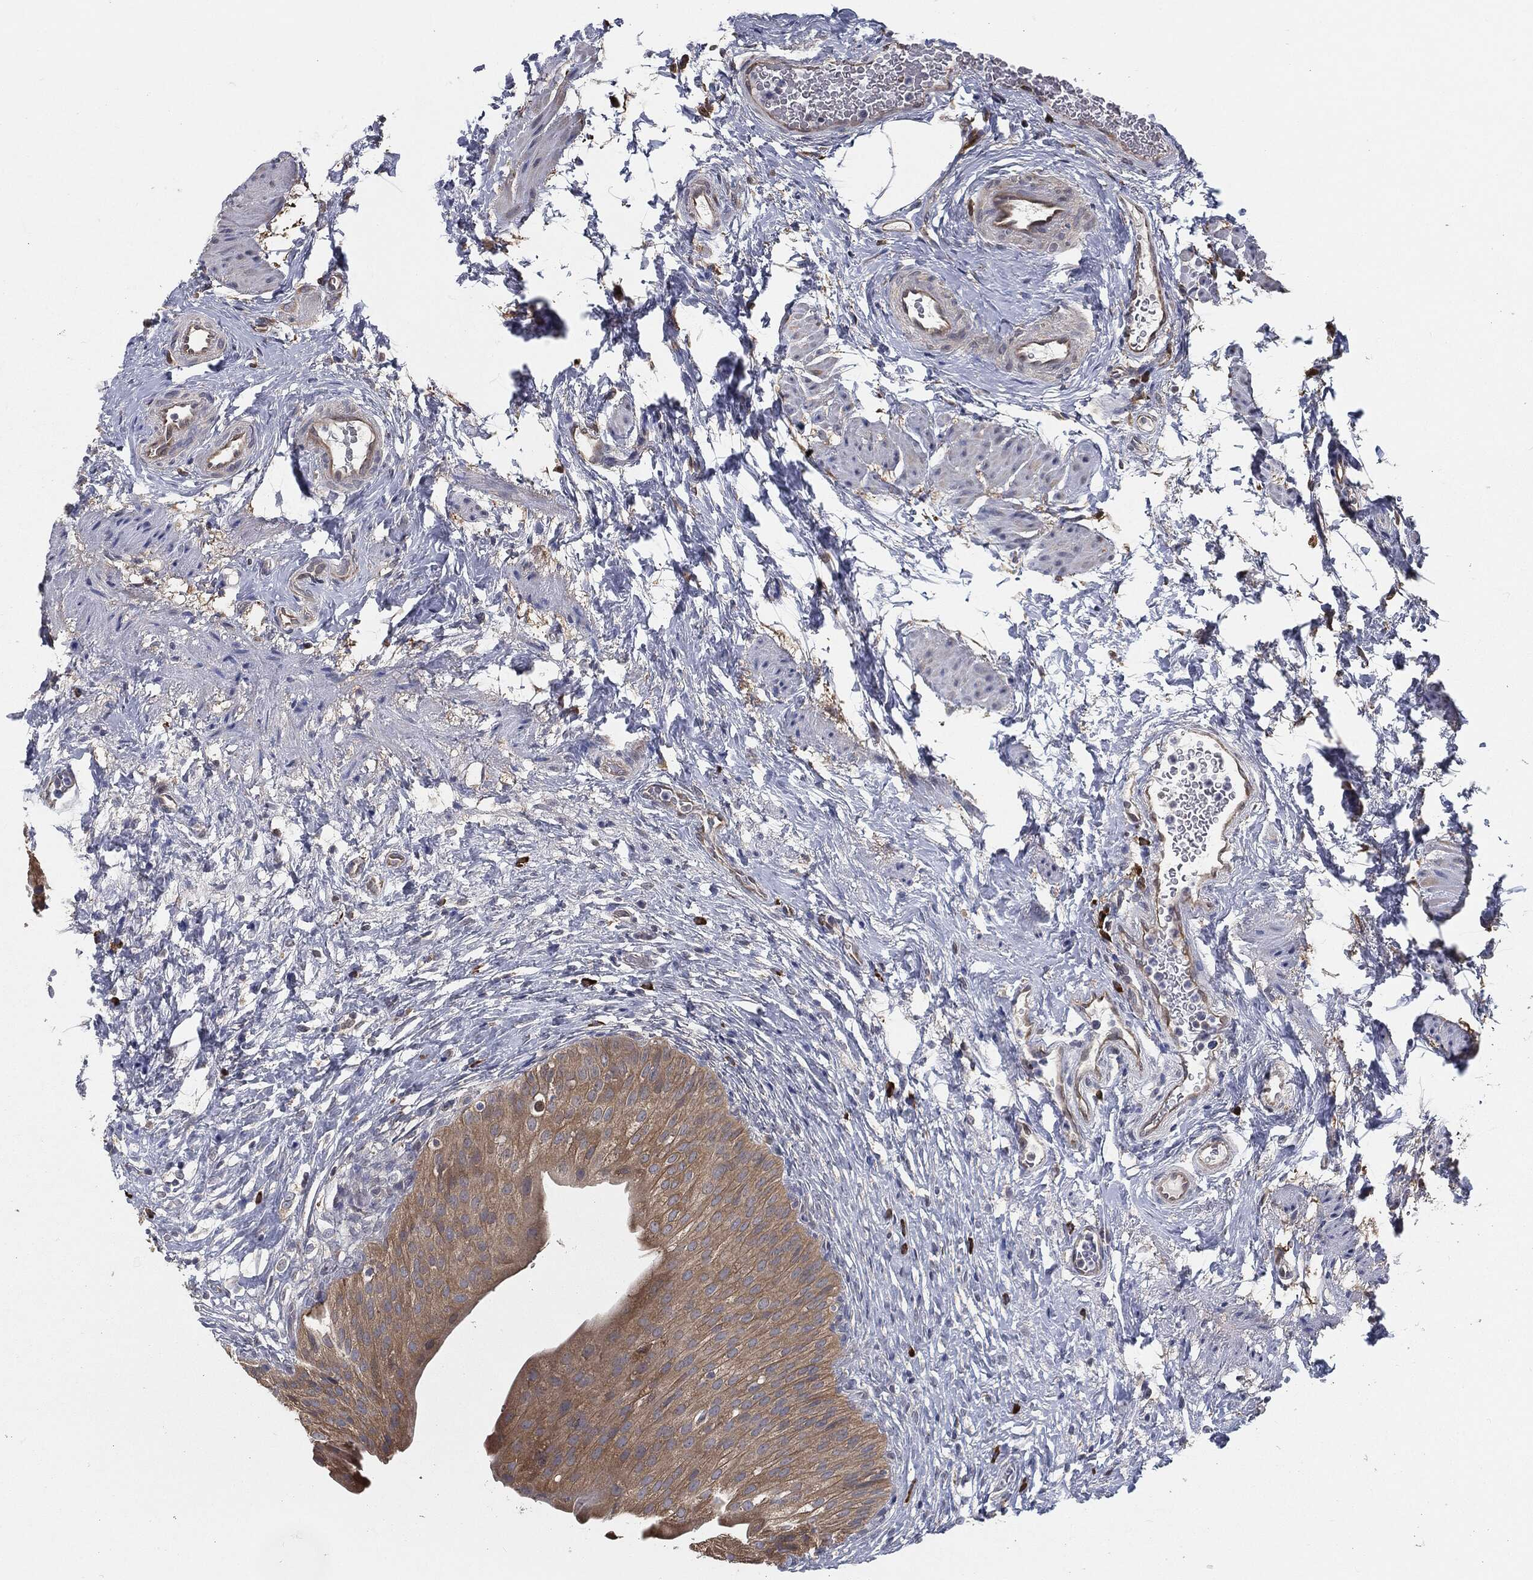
{"staining": {"intensity": "moderate", "quantity": ">75%", "location": "cytoplasmic/membranous"}, "tissue": "urinary bladder", "cell_type": "Urothelial cells", "image_type": "normal", "snomed": [{"axis": "morphology", "description": "Normal tissue, NOS"}, {"axis": "topography", "description": "Urinary bladder"}], "caption": "IHC photomicrograph of normal human urinary bladder stained for a protein (brown), which displays medium levels of moderate cytoplasmic/membranous positivity in about >75% of urothelial cells.", "gene": "PRDX4", "patient": {"sex": "male", "age": 46}}